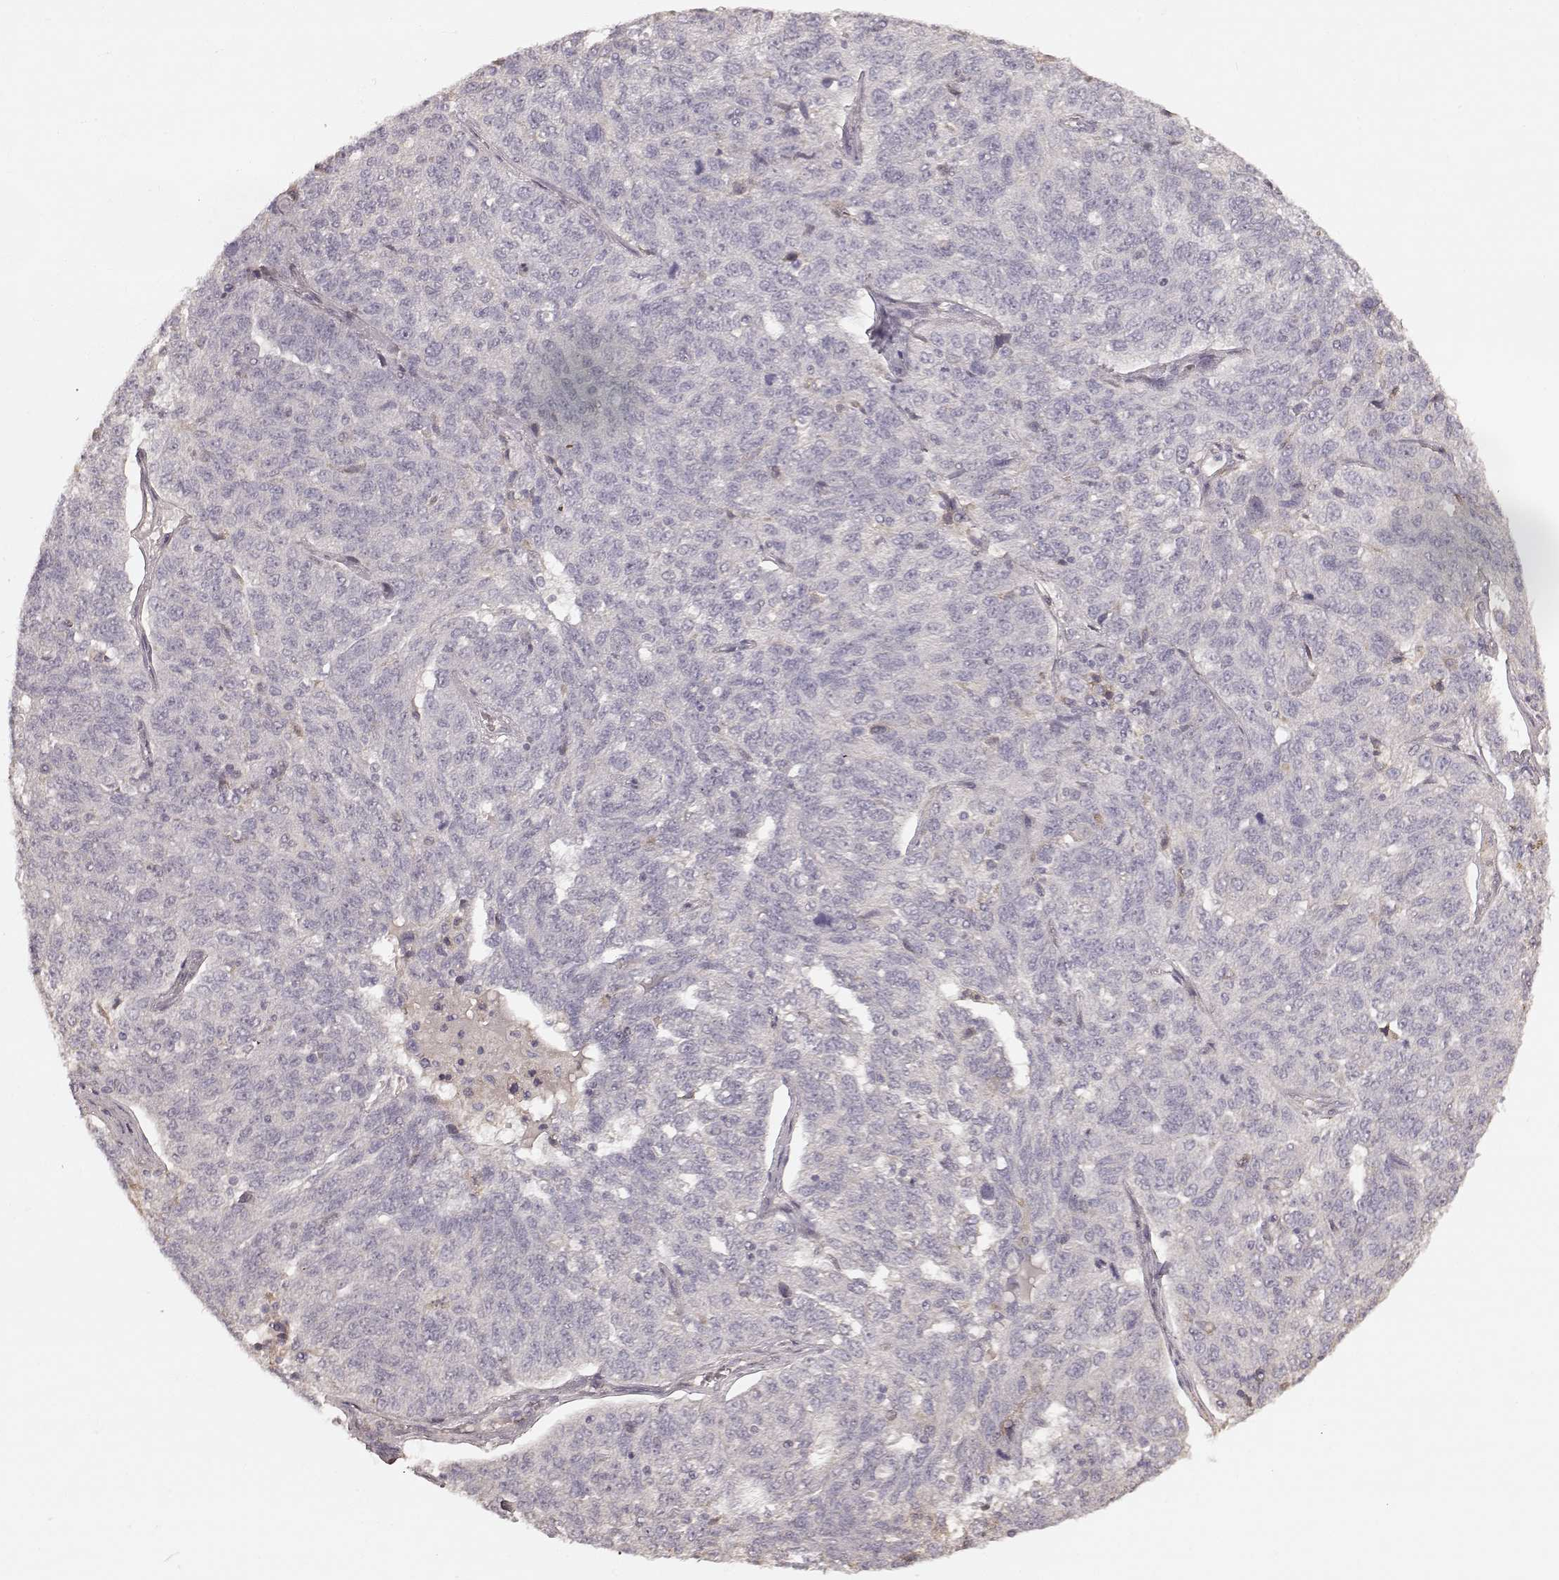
{"staining": {"intensity": "negative", "quantity": "none", "location": "none"}, "tissue": "ovarian cancer", "cell_type": "Tumor cells", "image_type": "cancer", "snomed": [{"axis": "morphology", "description": "Cystadenocarcinoma, serous, NOS"}, {"axis": "topography", "description": "Ovary"}], "caption": "Tumor cells show no significant expression in serous cystadenocarcinoma (ovarian).", "gene": "KCNJ9", "patient": {"sex": "female", "age": 71}}